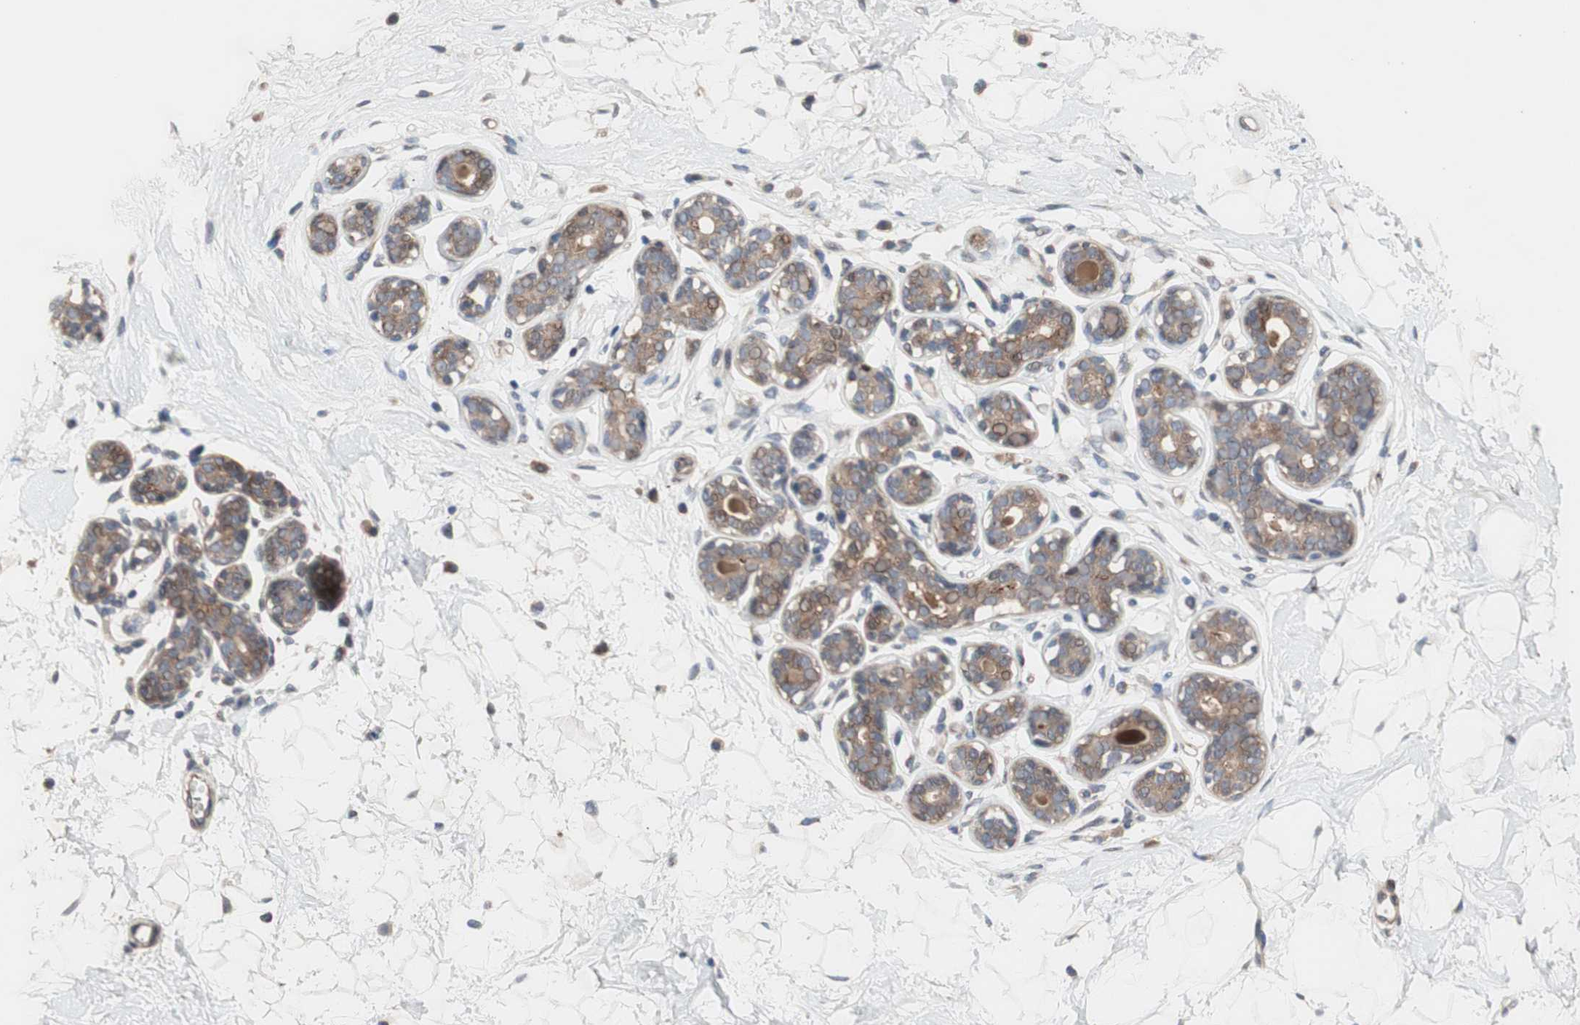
{"staining": {"intensity": "negative", "quantity": "none", "location": "none"}, "tissue": "breast", "cell_type": "Adipocytes", "image_type": "normal", "snomed": [{"axis": "morphology", "description": "Normal tissue, NOS"}, {"axis": "topography", "description": "Breast"}], "caption": "Protein analysis of unremarkable breast demonstrates no significant positivity in adipocytes.", "gene": "OAZ1", "patient": {"sex": "female", "age": 23}}